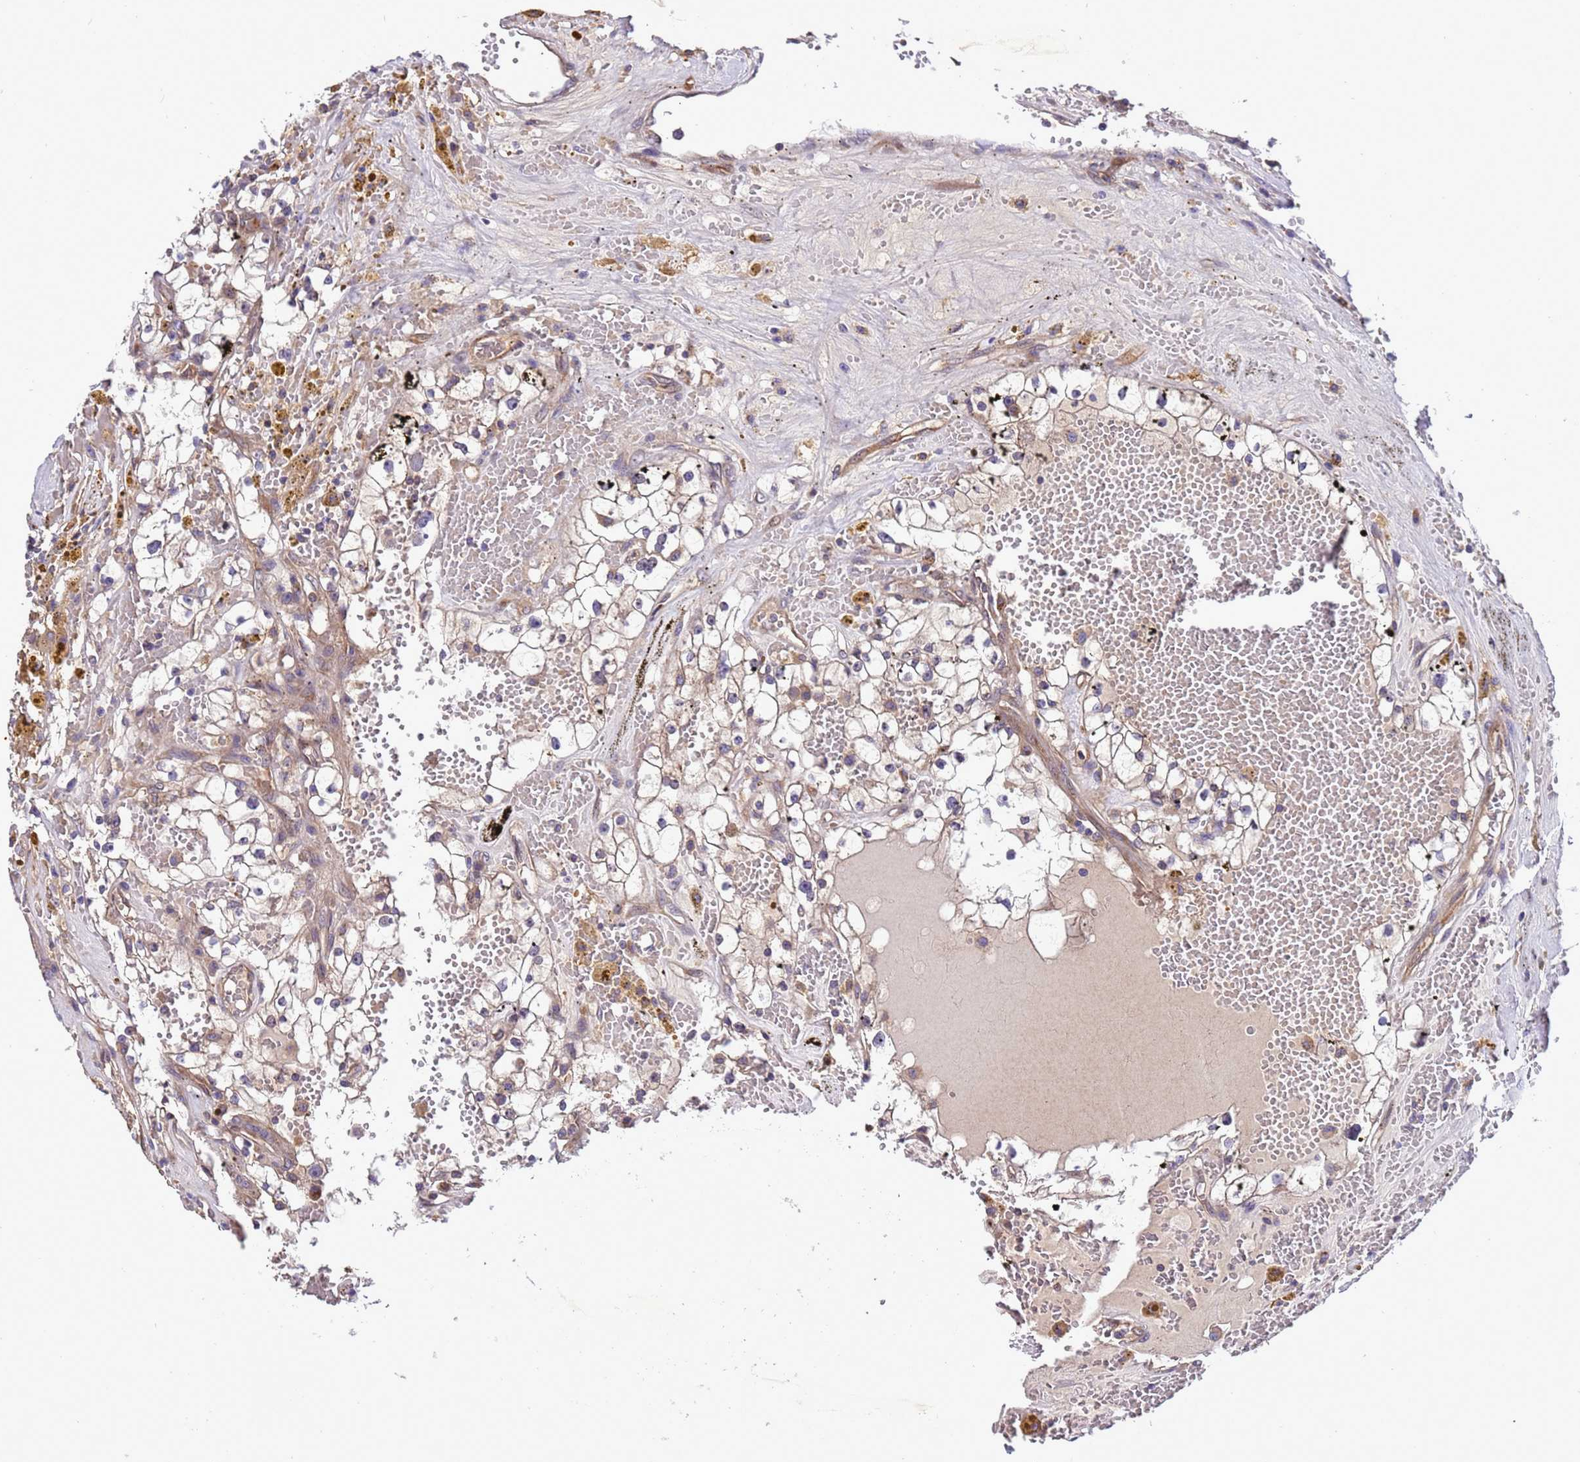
{"staining": {"intensity": "weak", "quantity": "<25%", "location": "cytoplasmic/membranous"}, "tissue": "renal cancer", "cell_type": "Tumor cells", "image_type": "cancer", "snomed": [{"axis": "morphology", "description": "Adenocarcinoma, NOS"}, {"axis": "topography", "description": "Kidney"}], "caption": "Immunohistochemical staining of adenocarcinoma (renal) exhibits no significant staining in tumor cells.", "gene": "RABEP2", "patient": {"sex": "male", "age": 56}}